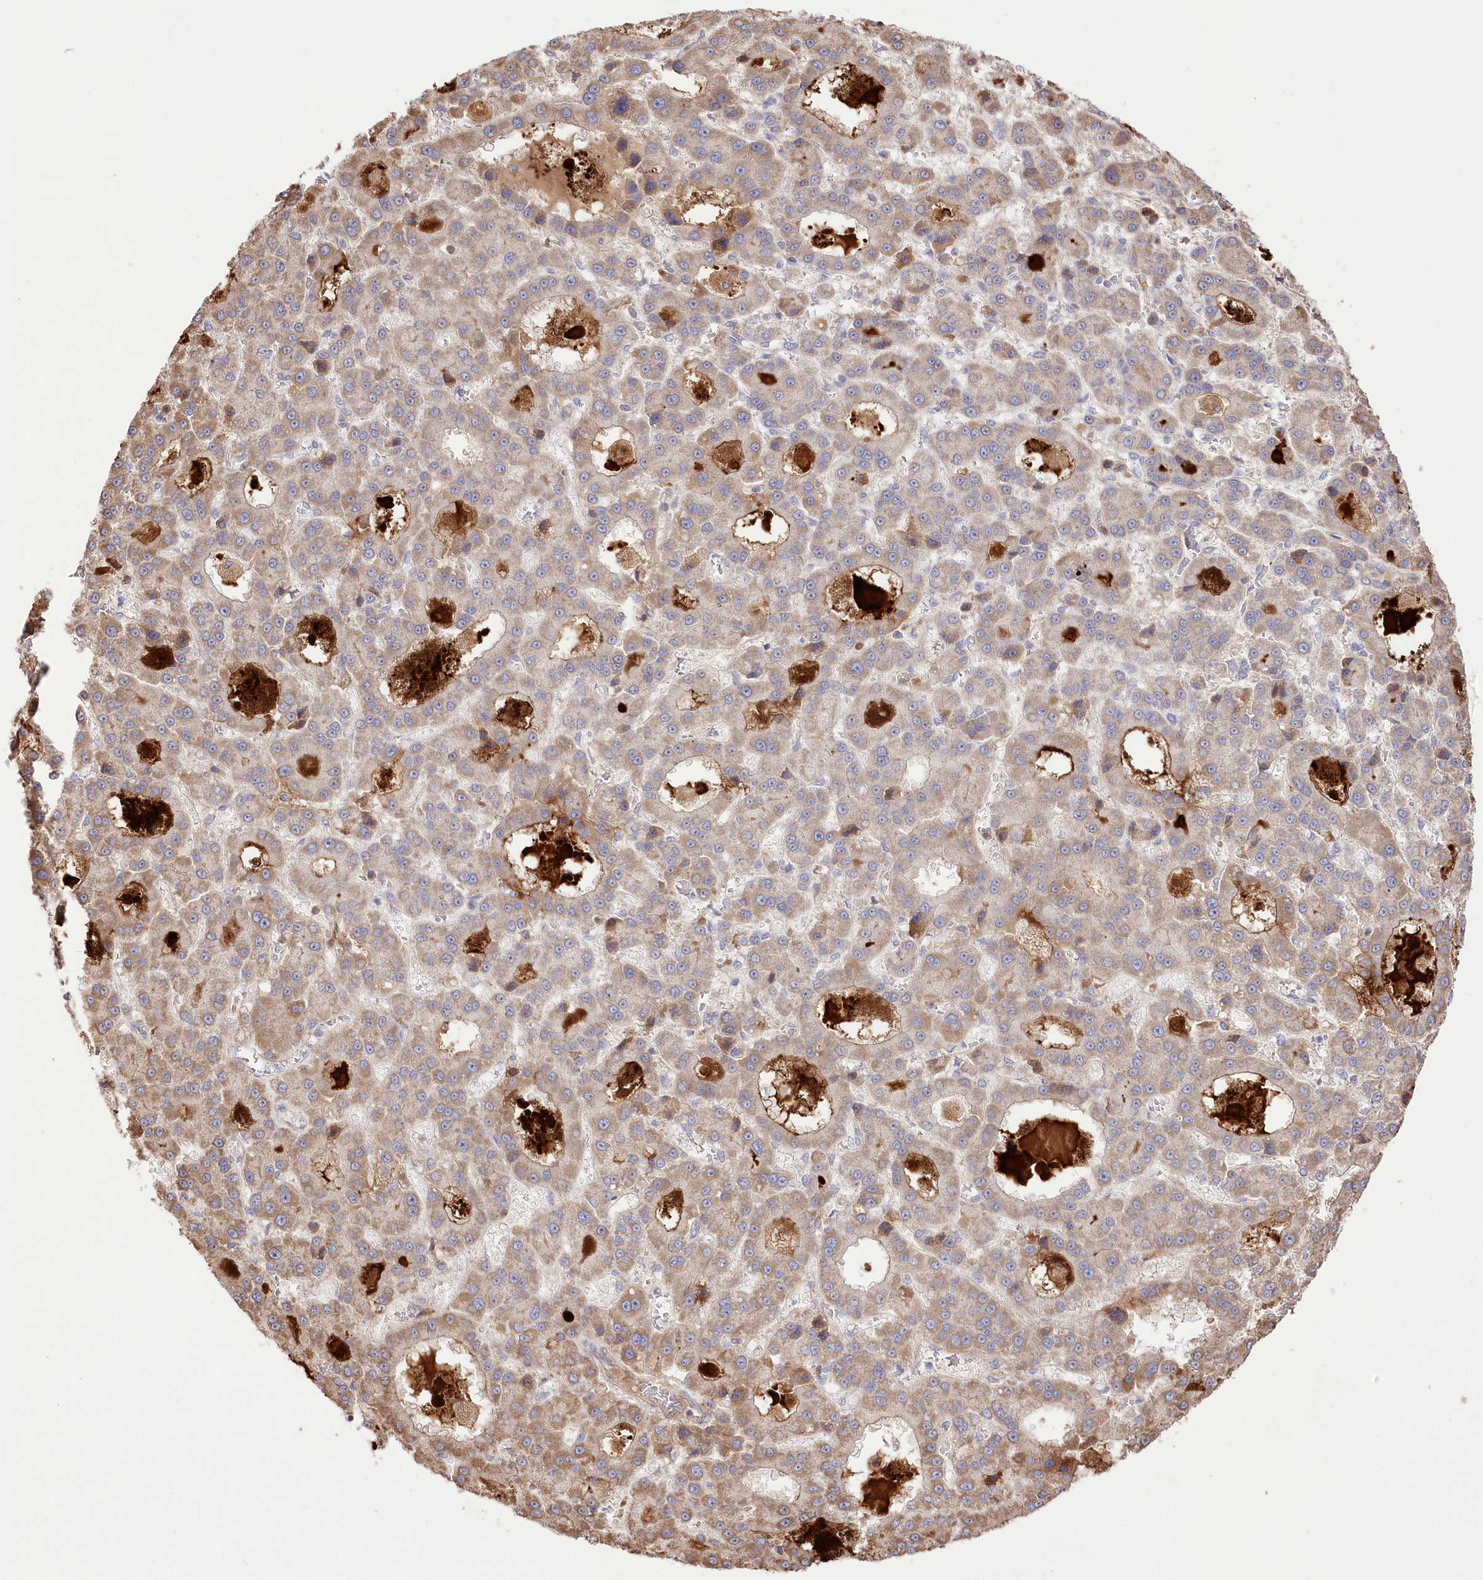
{"staining": {"intensity": "moderate", "quantity": ">75%", "location": "cytoplasmic/membranous"}, "tissue": "liver cancer", "cell_type": "Tumor cells", "image_type": "cancer", "snomed": [{"axis": "morphology", "description": "Carcinoma, Hepatocellular, NOS"}, {"axis": "topography", "description": "Liver"}], "caption": "Human liver cancer (hepatocellular carcinoma) stained with a brown dye exhibits moderate cytoplasmic/membranous positive expression in about >75% of tumor cells.", "gene": "RNF24", "patient": {"sex": "male", "age": 70}}